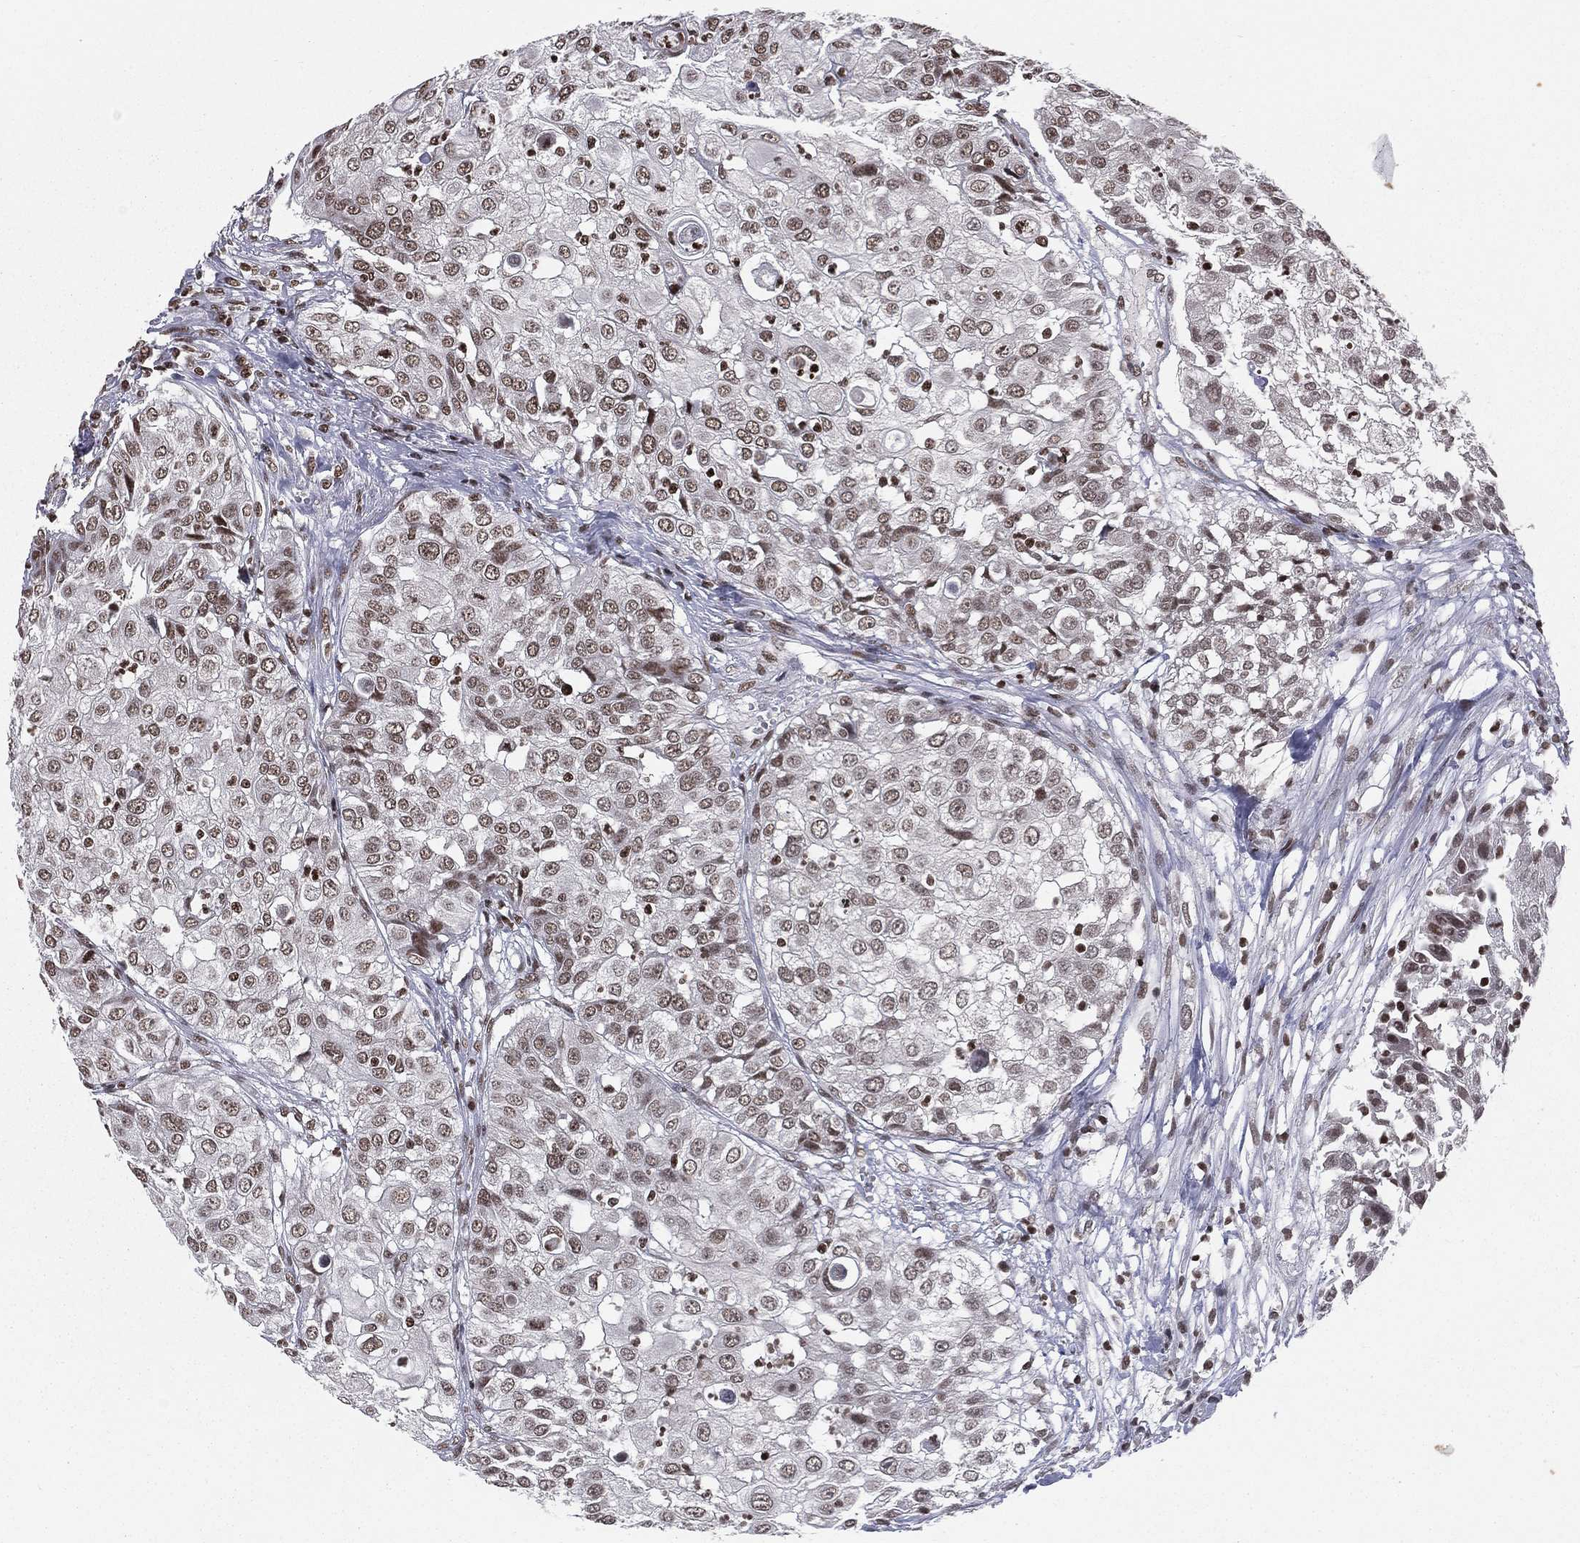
{"staining": {"intensity": "moderate", "quantity": ">75%", "location": "nuclear"}, "tissue": "urothelial cancer", "cell_type": "Tumor cells", "image_type": "cancer", "snomed": [{"axis": "morphology", "description": "Urothelial carcinoma, High grade"}, {"axis": "topography", "description": "Urinary bladder"}], "caption": "IHC micrograph of neoplastic tissue: human high-grade urothelial carcinoma stained using IHC reveals medium levels of moderate protein expression localized specifically in the nuclear of tumor cells, appearing as a nuclear brown color.", "gene": "RFX7", "patient": {"sex": "female", "age": 79}}